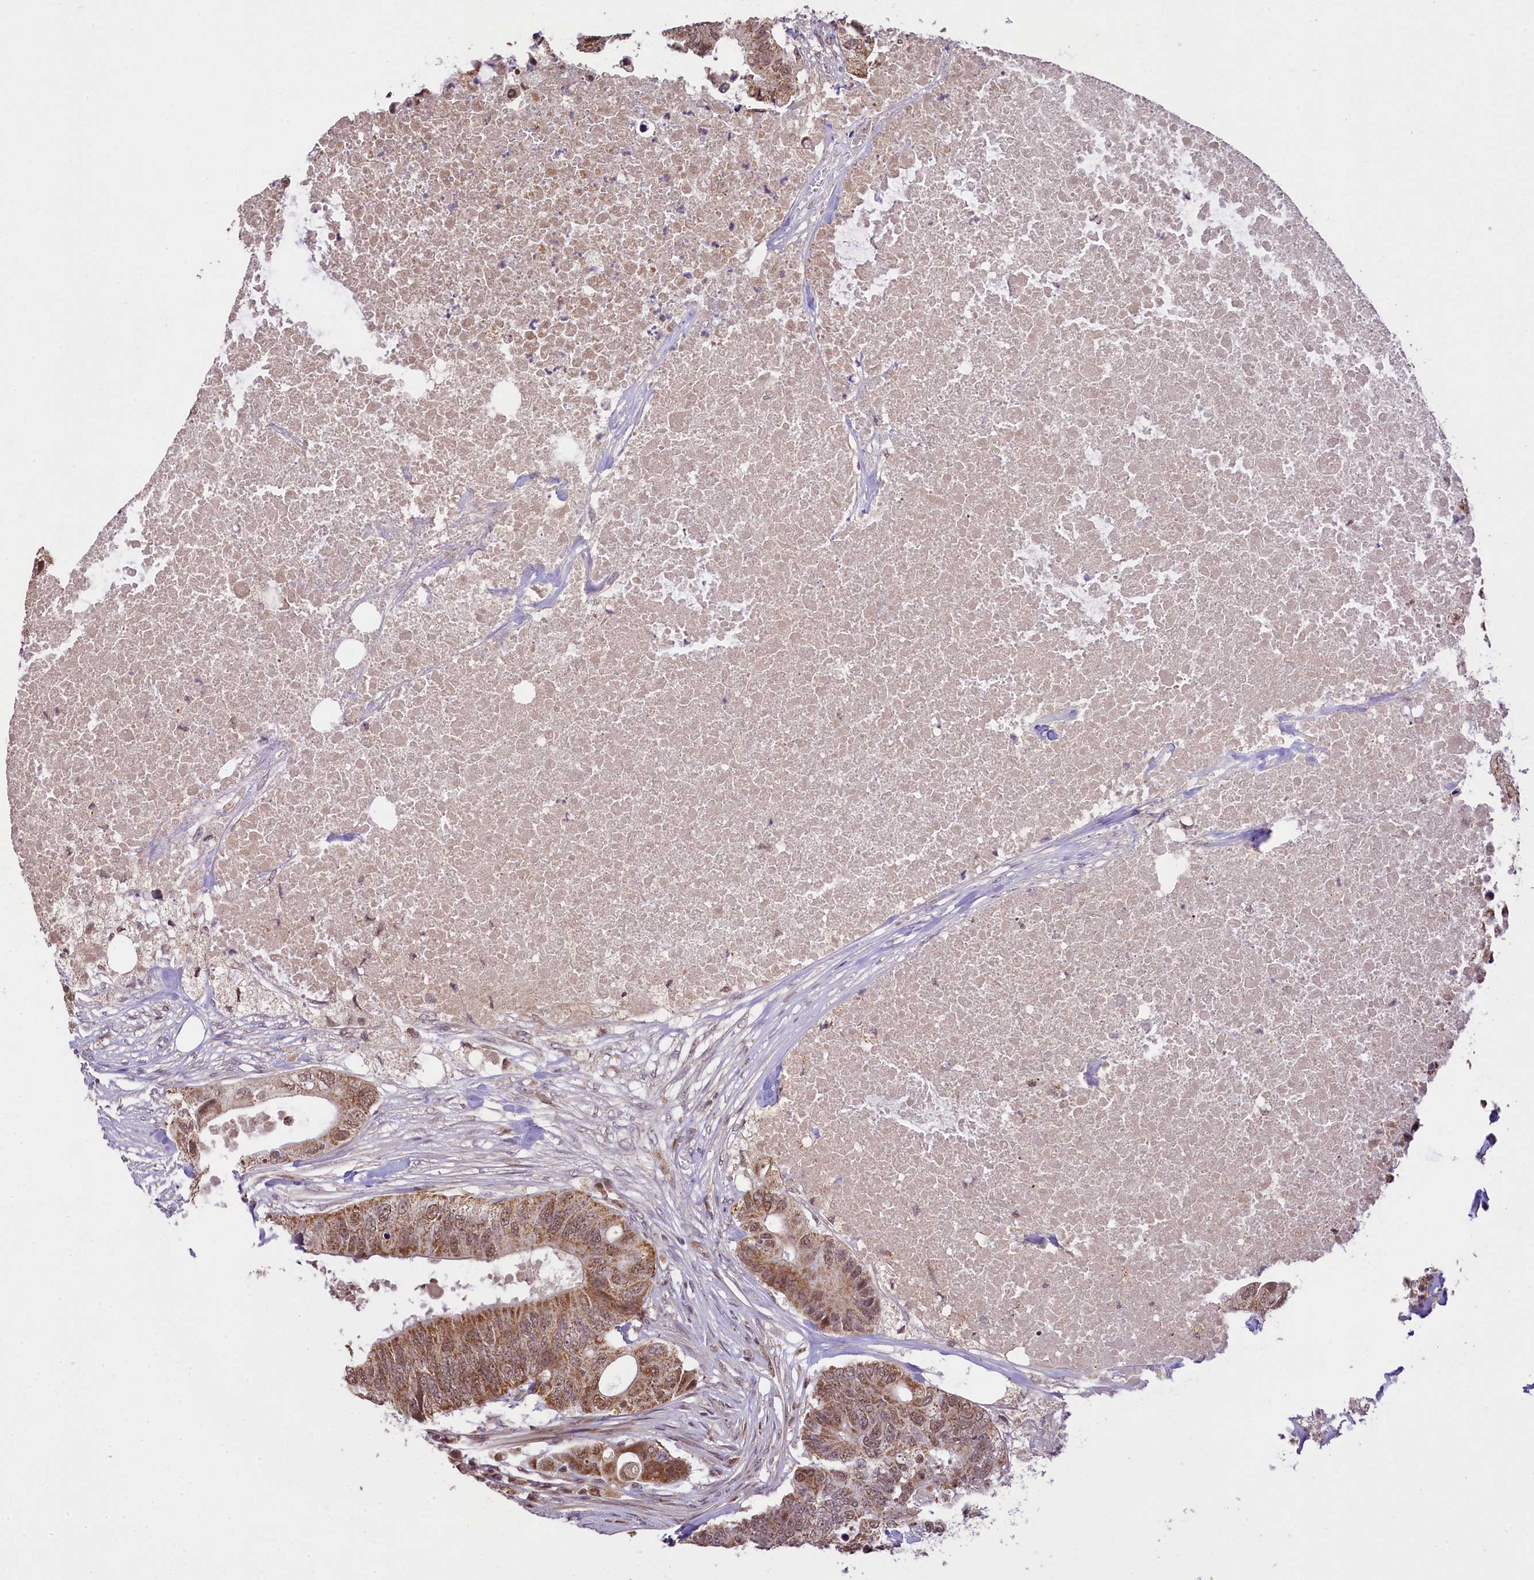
{"staining": {"intensity": "moderate", "quantity": ">75%", "location": "cytoplasmic/membranous,nuclear"}, "tissue": "colorectal cancer", "cell_type": "Tumor cells", "image_type": "cancer", "snomed": [{"axis": "morphology", "description": "Adenocarcinoma, NOS"}, {"axis": "topography", "description": "Colon"}], "caption": "IHC (DAB) staining of adenocarcinoma (colorectal) displays moderate cytoplasmic/membranous and nuclear protein positivity in about >75% of tumor cells.", "gene": "PAF1", "patient": {"sex": "male", "age": 71}}